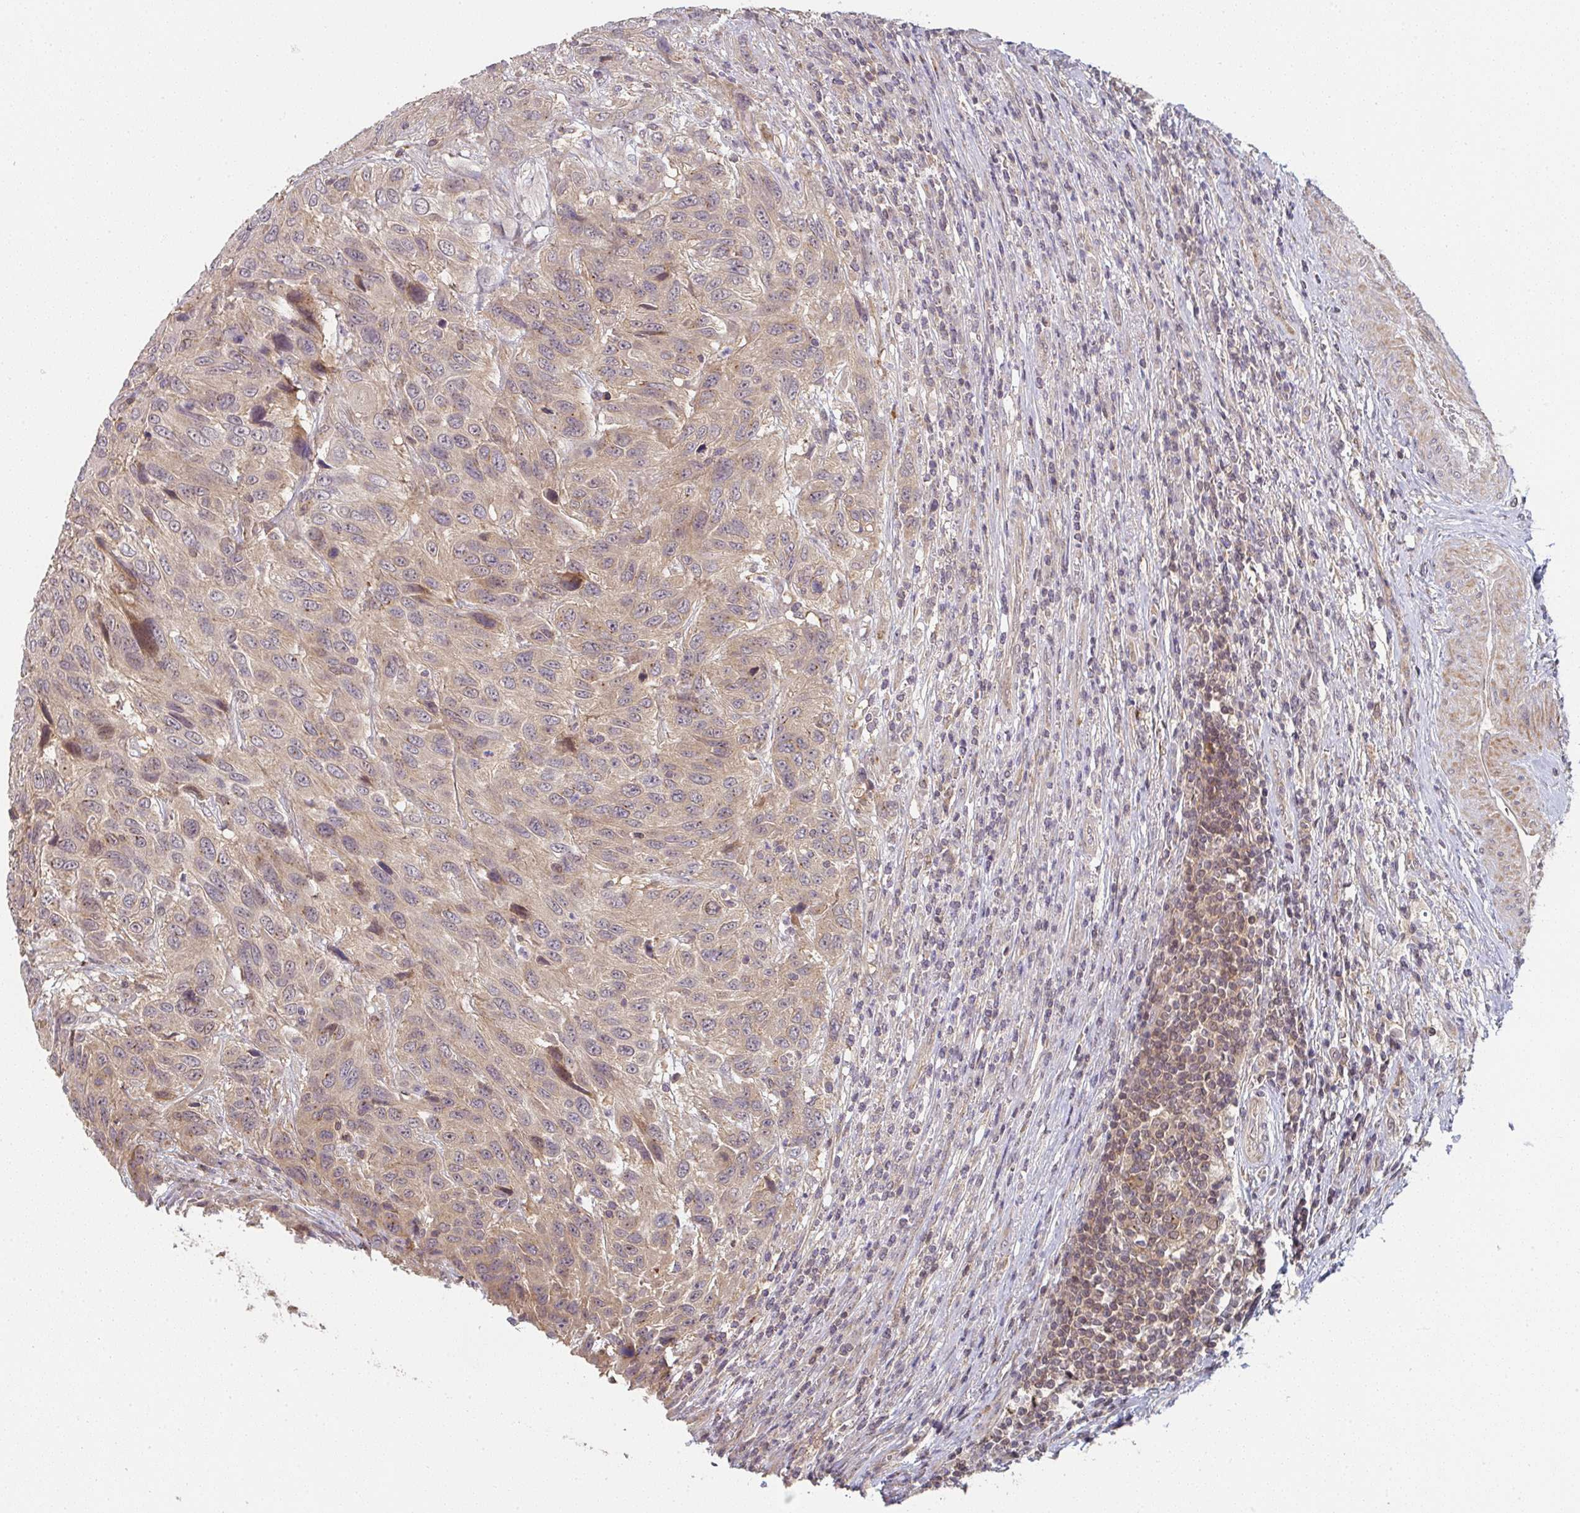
{"staining": {"intensity": "moderate", "quantity": "25%-75%", "location": "cytoplasmic/membranous"}, "tissue": "urothelial cancer", "cell_type": "Tumor cells", "image_type": "cancer", "snomed": [{"axis": "morphology", "description": "Urothelial carcinoma, High grade"}, {"axis": "topography", "description": "Urinary bladder"}], "caption": "The histopathology image reveals immunohistochemical staining of urothelial cancer. There is moderate cytoplasmic/membranous expression is appreciated in approximately 25%-75% of tumor cells. (brown staining indicates protein expression, while blue staining denotes nuclei).", "gene": "RANGRF", "patient": {"sex": "female", "age": 70}}